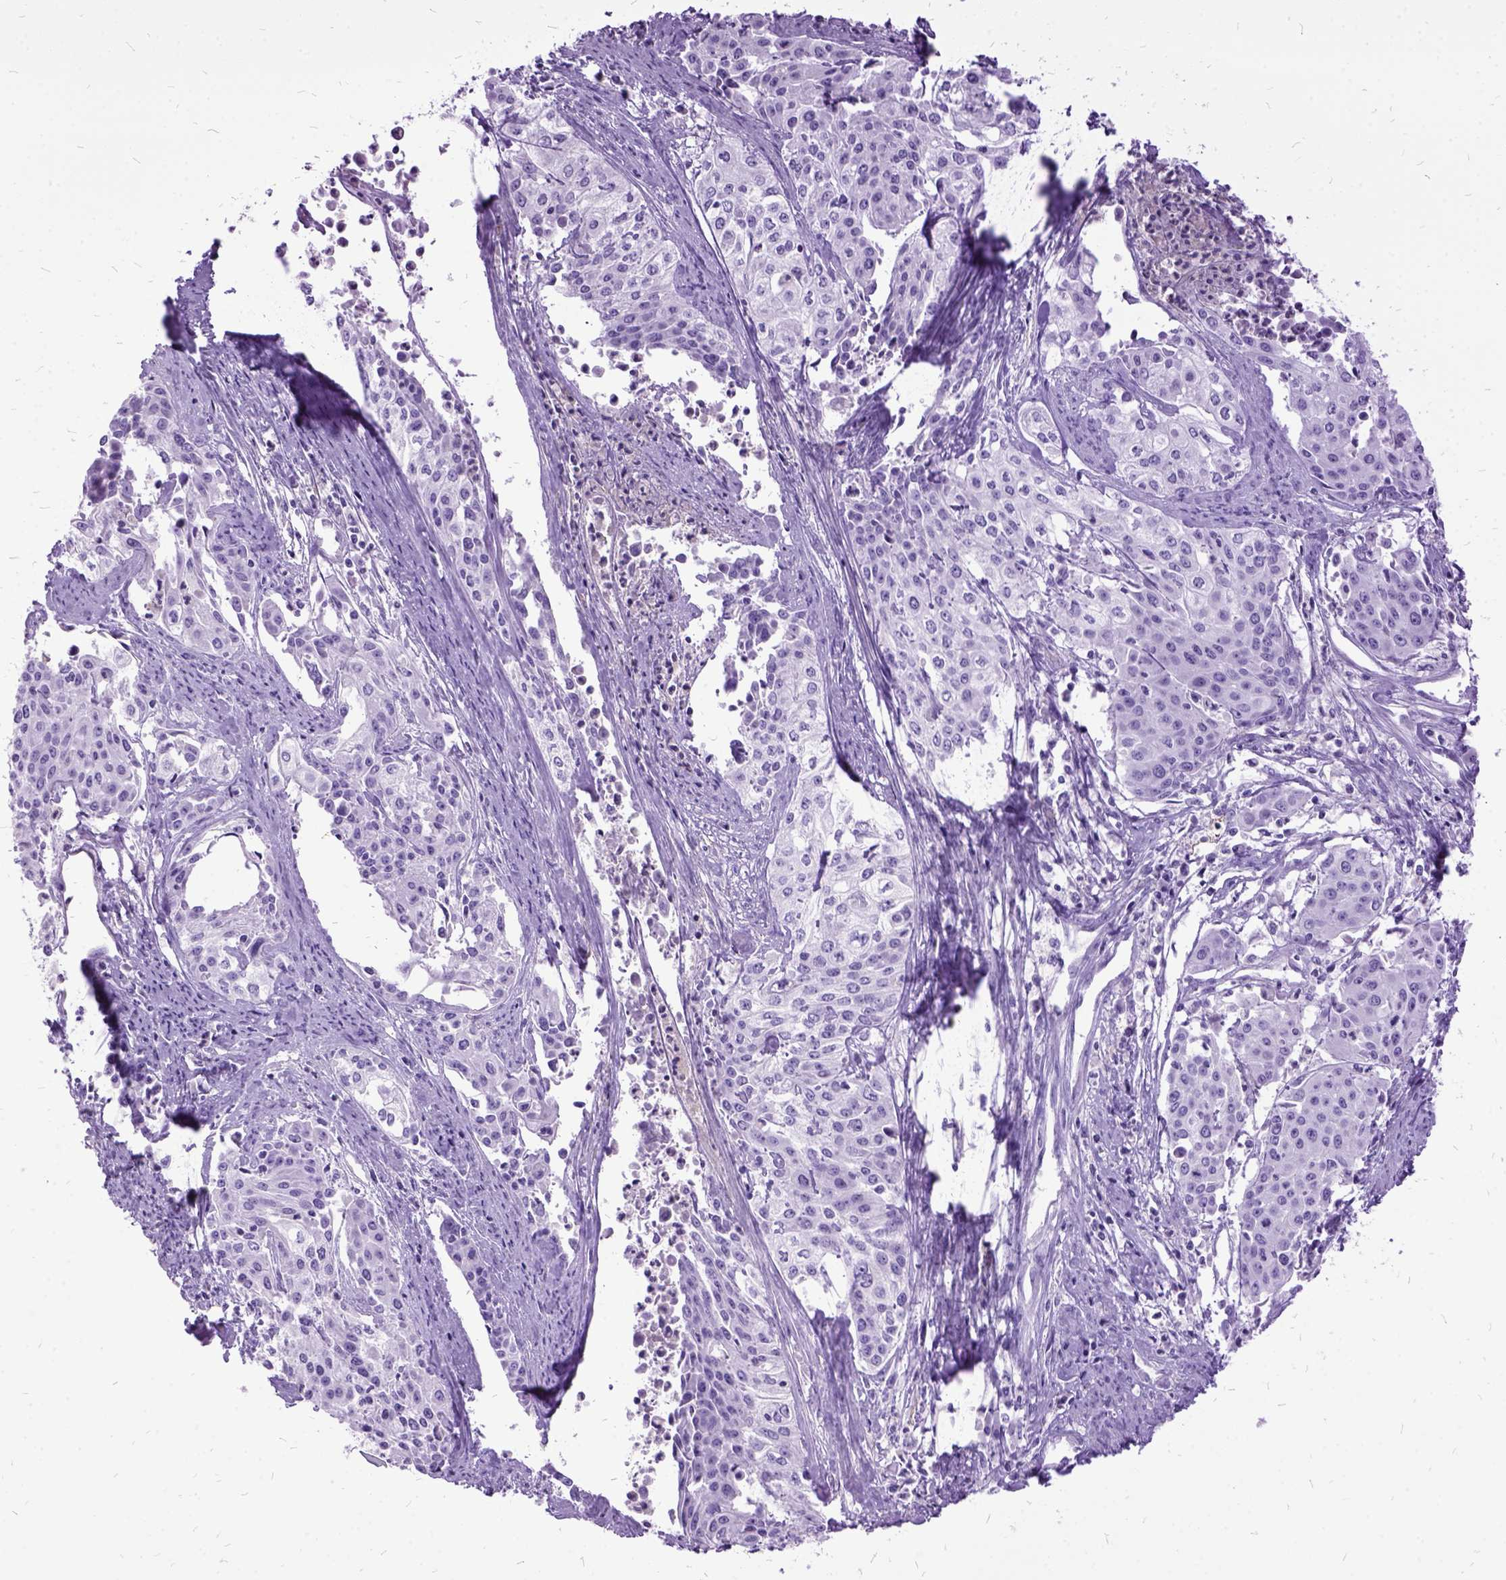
{"staining": {"intensity": "negative", "quantity": "none", "location": "none"}, "tissue": "cervical cancer", "cell_type": "Tumor cells", "image_type": "cancer", "snomed": [{"axis": "morphology", "description": "Squamous cell carcinoma, NOS"}, {"axis": "topography", "description": "Cervix"}], "caption": "The photomicrograph displays no significant staining in tumor cells of cervical cancer (squamous cell carcinoma). (Brightfield microscopy of DAB (3,3'-diaminobenzidine) IHC at high magnification).", "gene": "MME", "patient": {"sex": "female", "age": 39}}